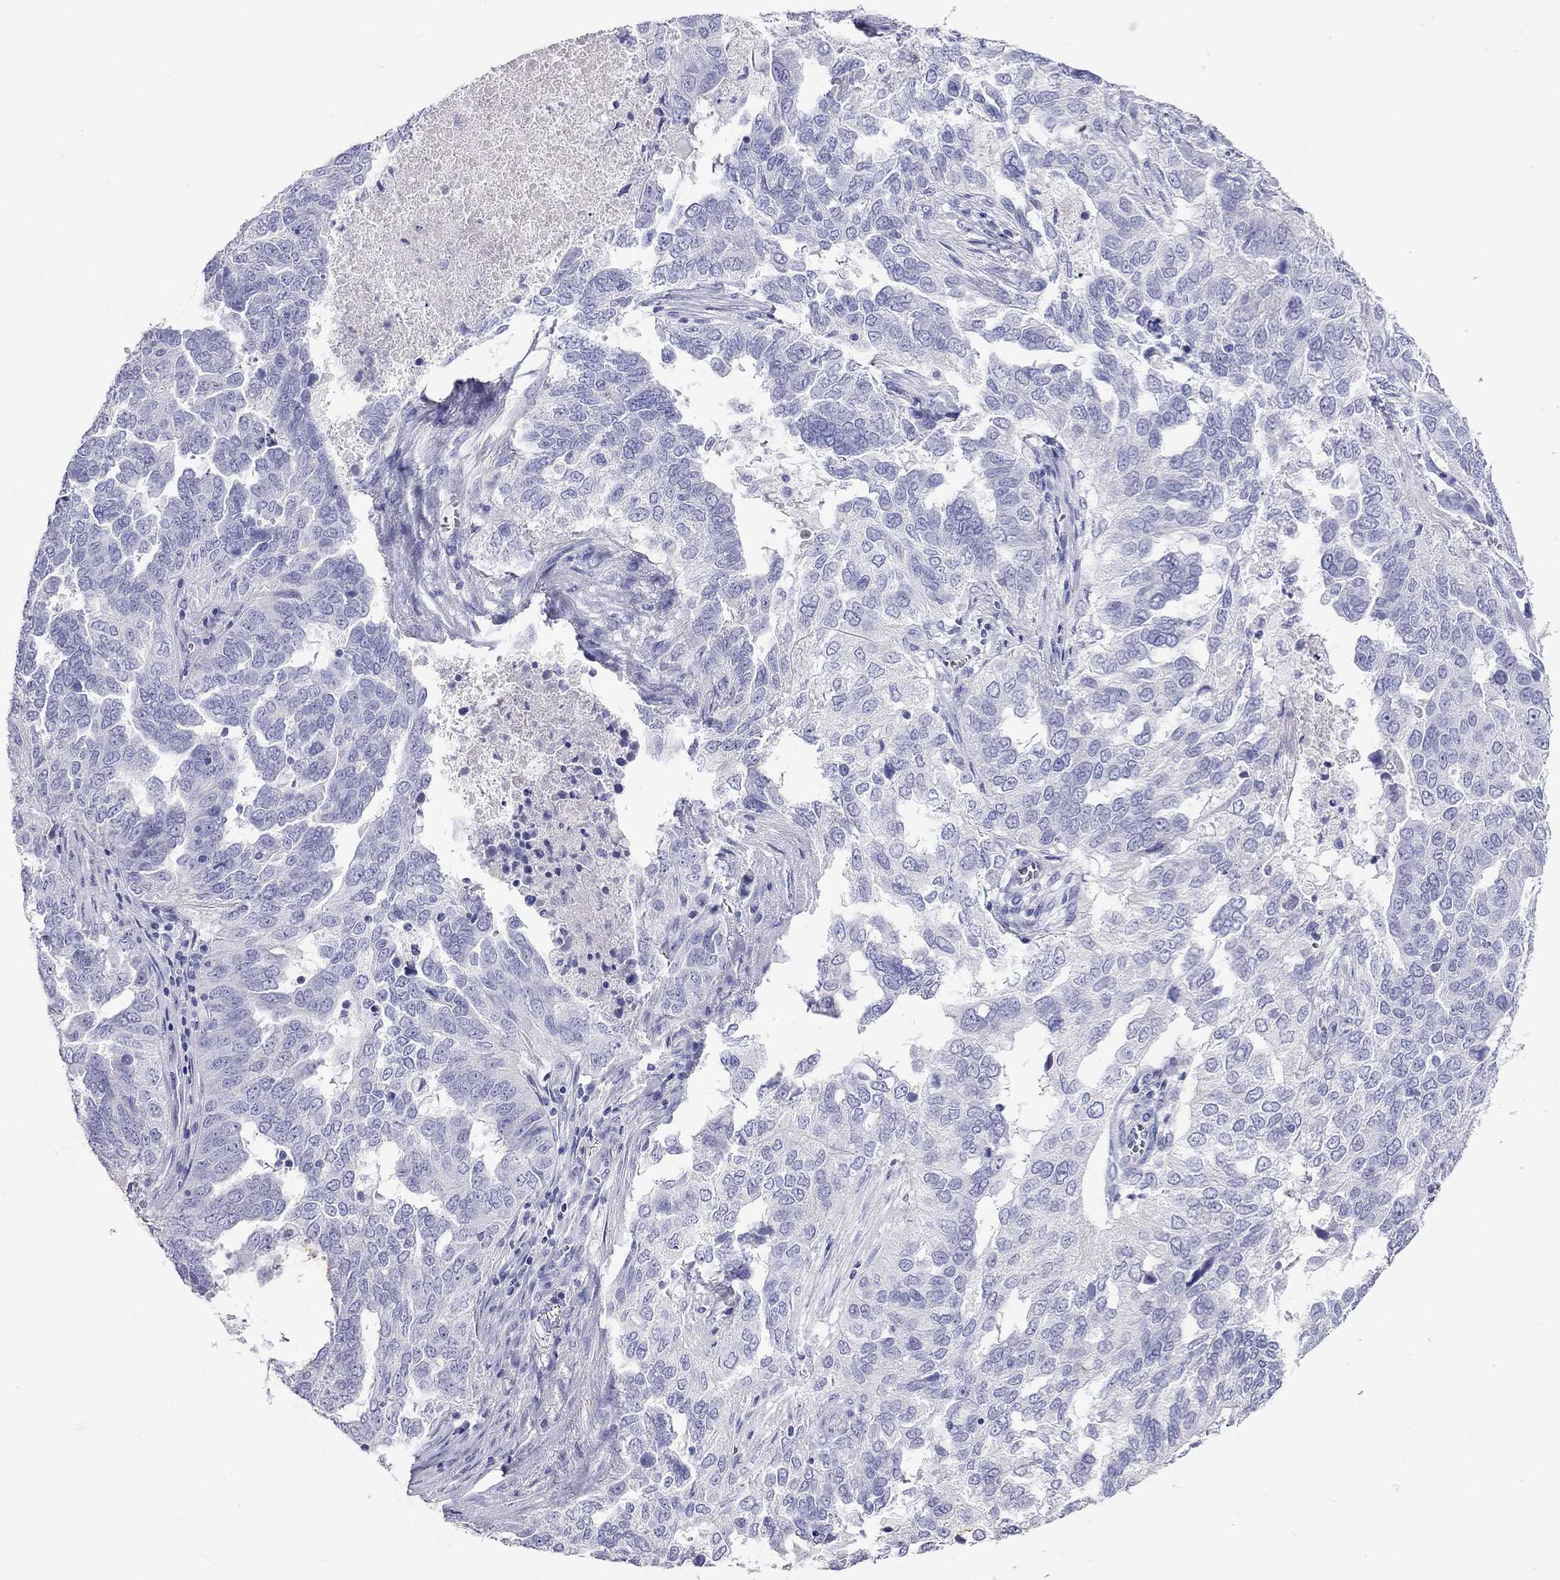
{"staining": {"intensity": "negative", "quantity": "none", "location": "none"}, "tissue": "ovarian cancer", "cell_type": "Tumor cells", "image_type": "cancer", "snomed": [{"axis": "morphology", "description": "Carcinoma, endometroid"}, {"axis": "topography", "description": "Soft tissue"}, {"axis": "topography", "description": "Ovary"}], "caption": "Image shows no protein staining in tumor cells of ovarian cancer (endometroid carcinoma) tissue.", "gene": "GNAT3", "patient": {"sex": "female", "age": 52}}